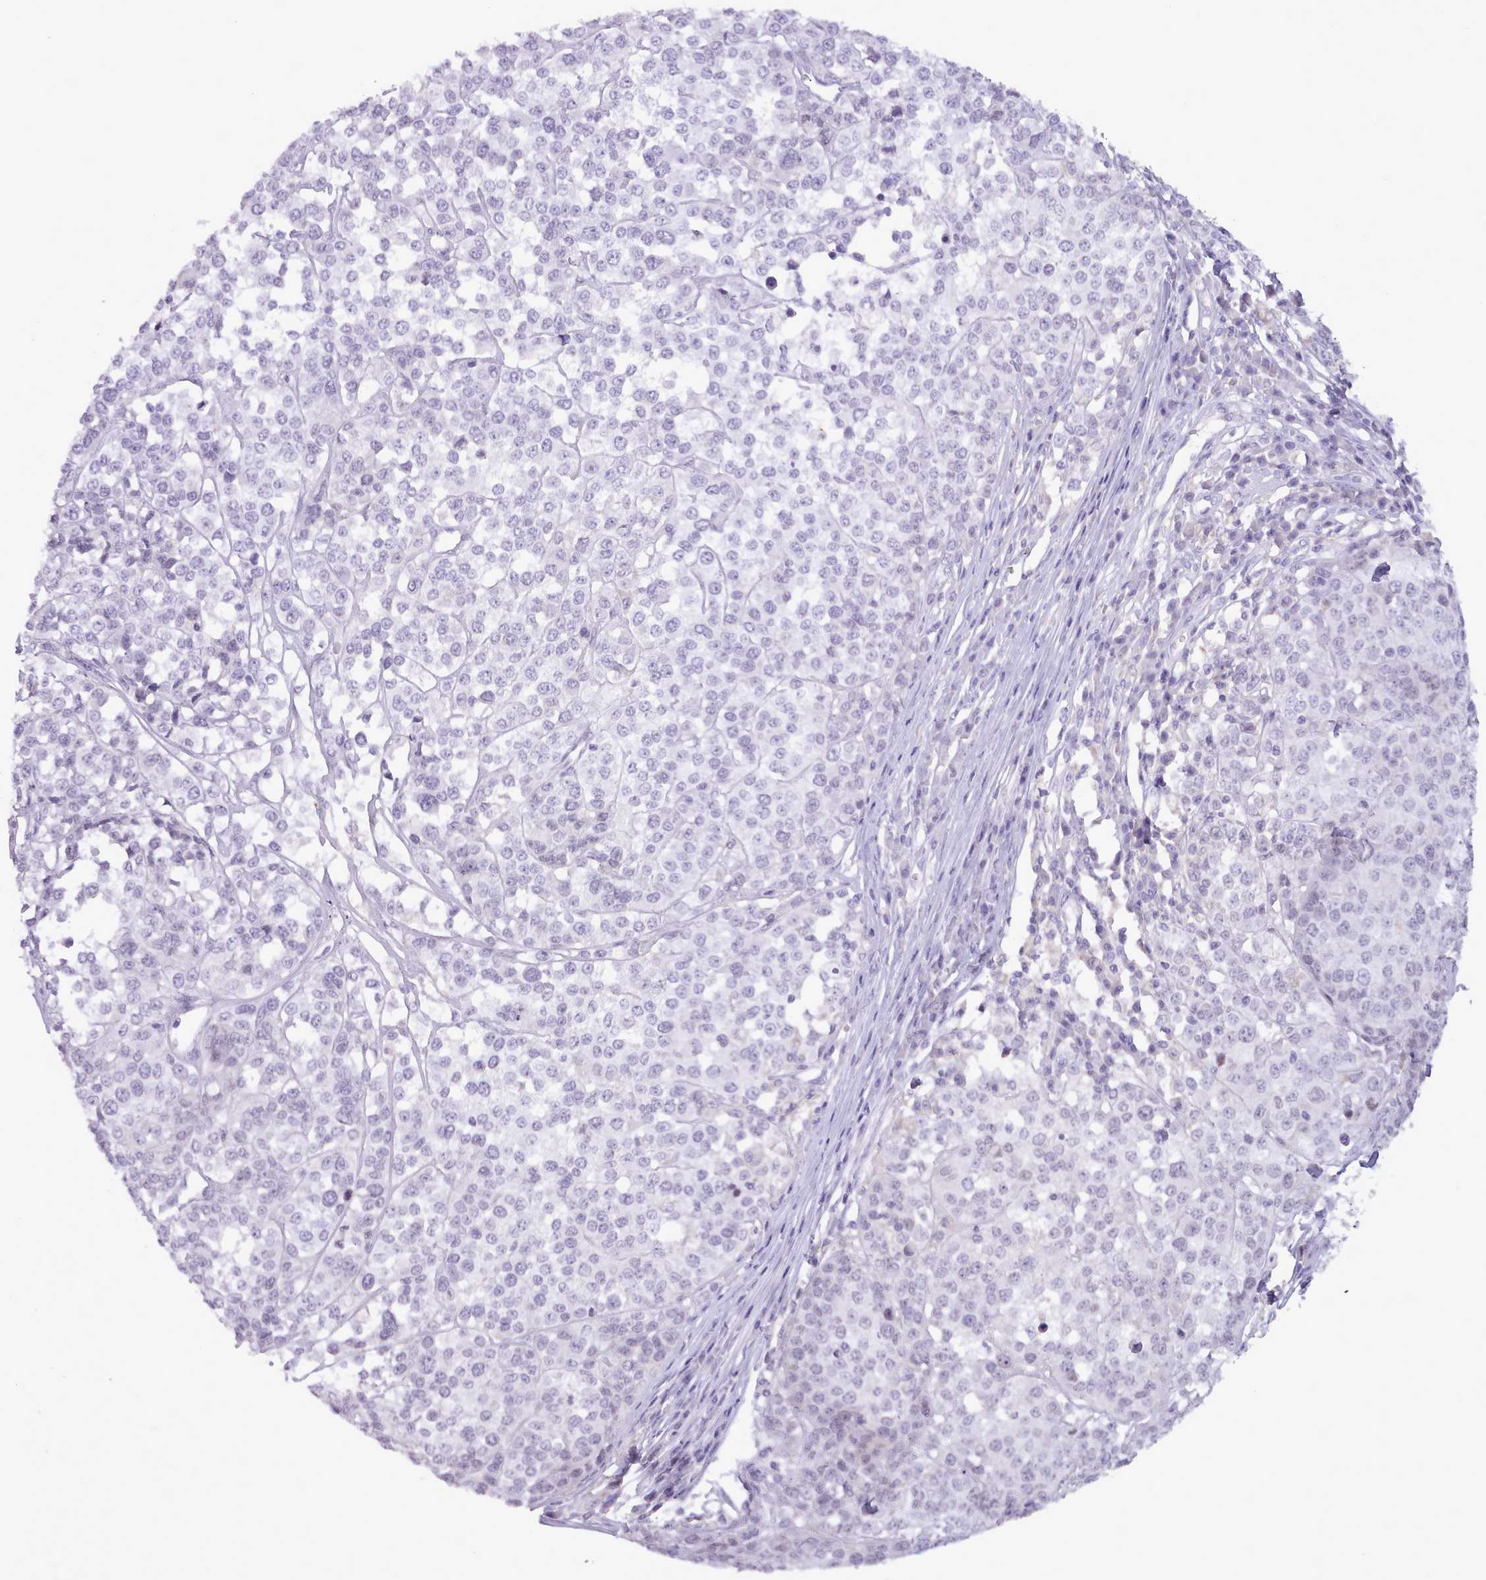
{"staining": {"intensity": "negative", "quantity": "none", "location": "none"}, "tissue": "melanoma", "cell_type": "Tumor cells", "image_type": "cancer", "snomed": [{"axis": "morphology", "description": "Malignant melanoma, Metastatic site"}, {"axis": "topography", "description": "Lymph node"}], "caption": "Immunohistochemical staining of human melanoma shows no significant positivity in tumor cells.", "gene": "BDKRB2", "patient": {"sex": "male", "age": 44}}